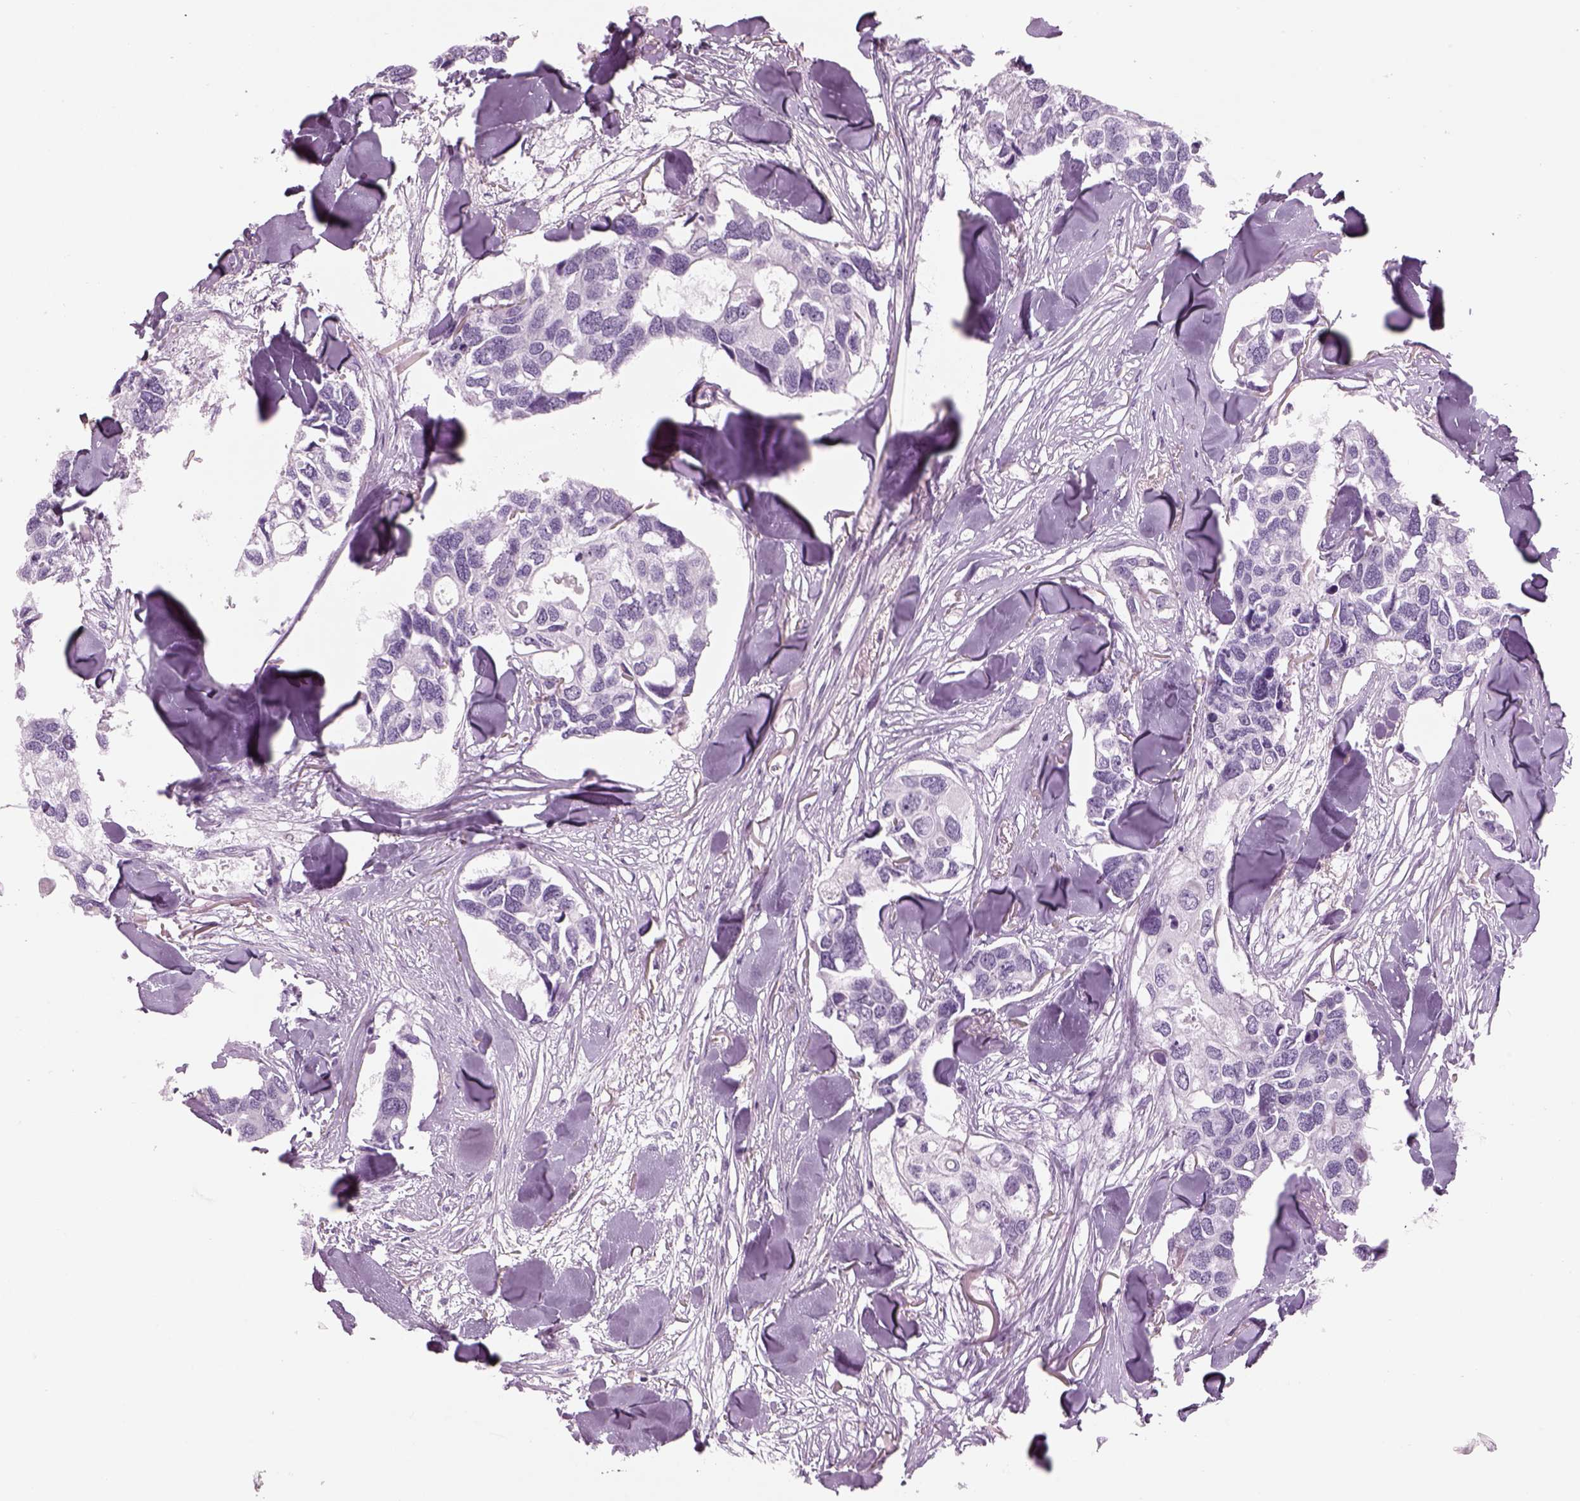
{"staining": {"intensity": "negative", "quantity": "none", "location": "none"}, "tissue": "breast cancer", "cell_type": "Tumor cells", "image_type": "cancer", "snomed": [{"axis": "morphology", "description": "Duct carcinoma"}, {"axis": "topography", "description": "Breast"}], "caption": "A micrograph of infiltrating ductal carcinoma (breast) stained for a protein displays no brown staining in tumor cells.", "gene": "PABPC1L2B", "patient": {"sex": "female", "age": 83}}